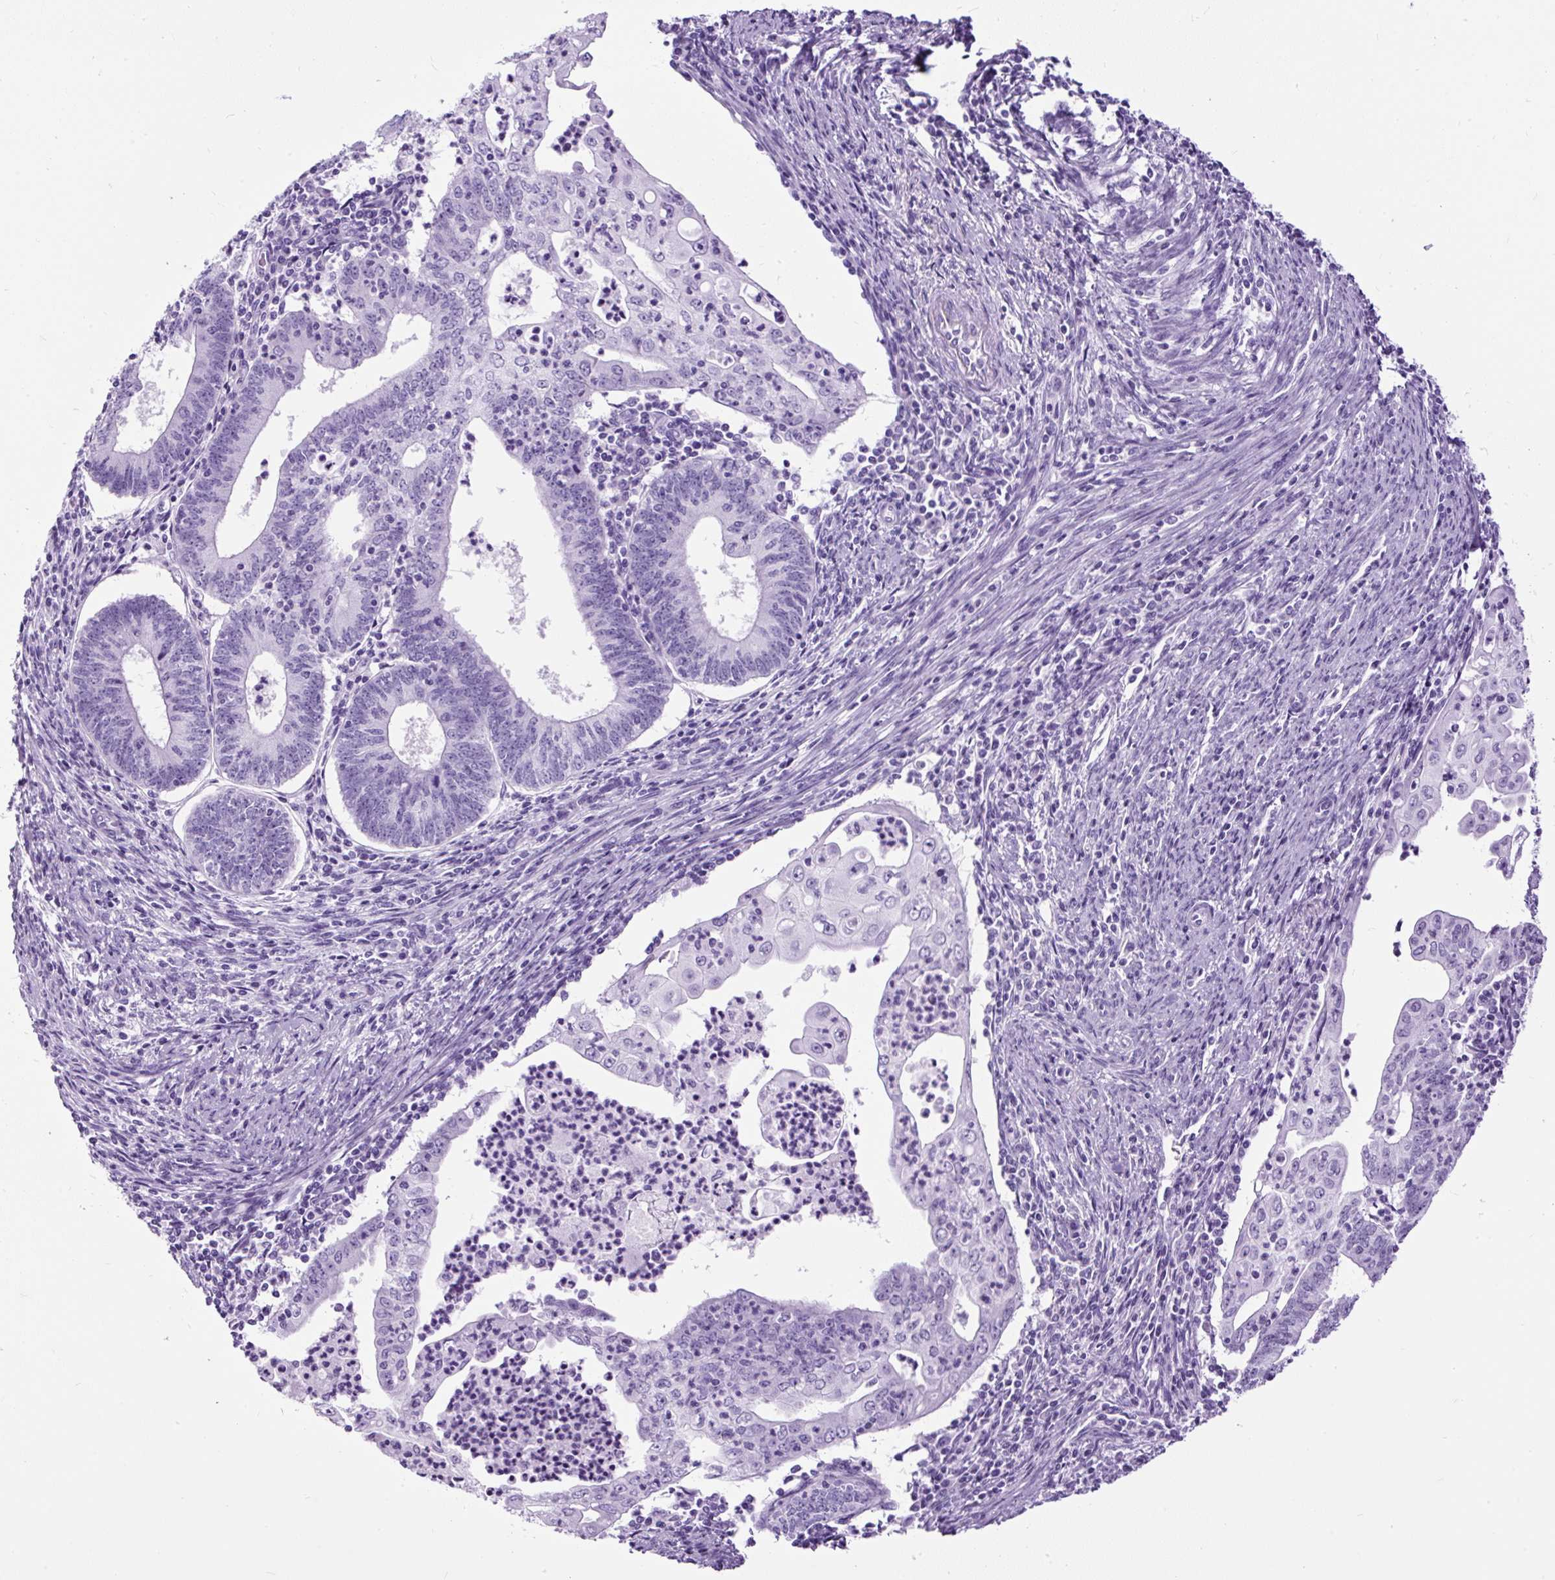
{"staining": {"intensity": "negative", "quantity": "none", "location": "none"}, "tissue": "endometrial cancer", "cell_type": "Tumor cells", "image_type": "cancer", "snomed": [{"axis": "morphology", "description": "Adenocarcinoma, NOS"}, {"axis": "topography", "description": "Endometrium"}], "caption": "Immunohistochemistry (IHC) photomicrograph of human endometrial cancer (adenocarcinoma) stained for a protein (brown), which demonstrates no positivity in tumor cells.", "gene": "PDIA2", "patient": {"sex": "female", "age": 60}}